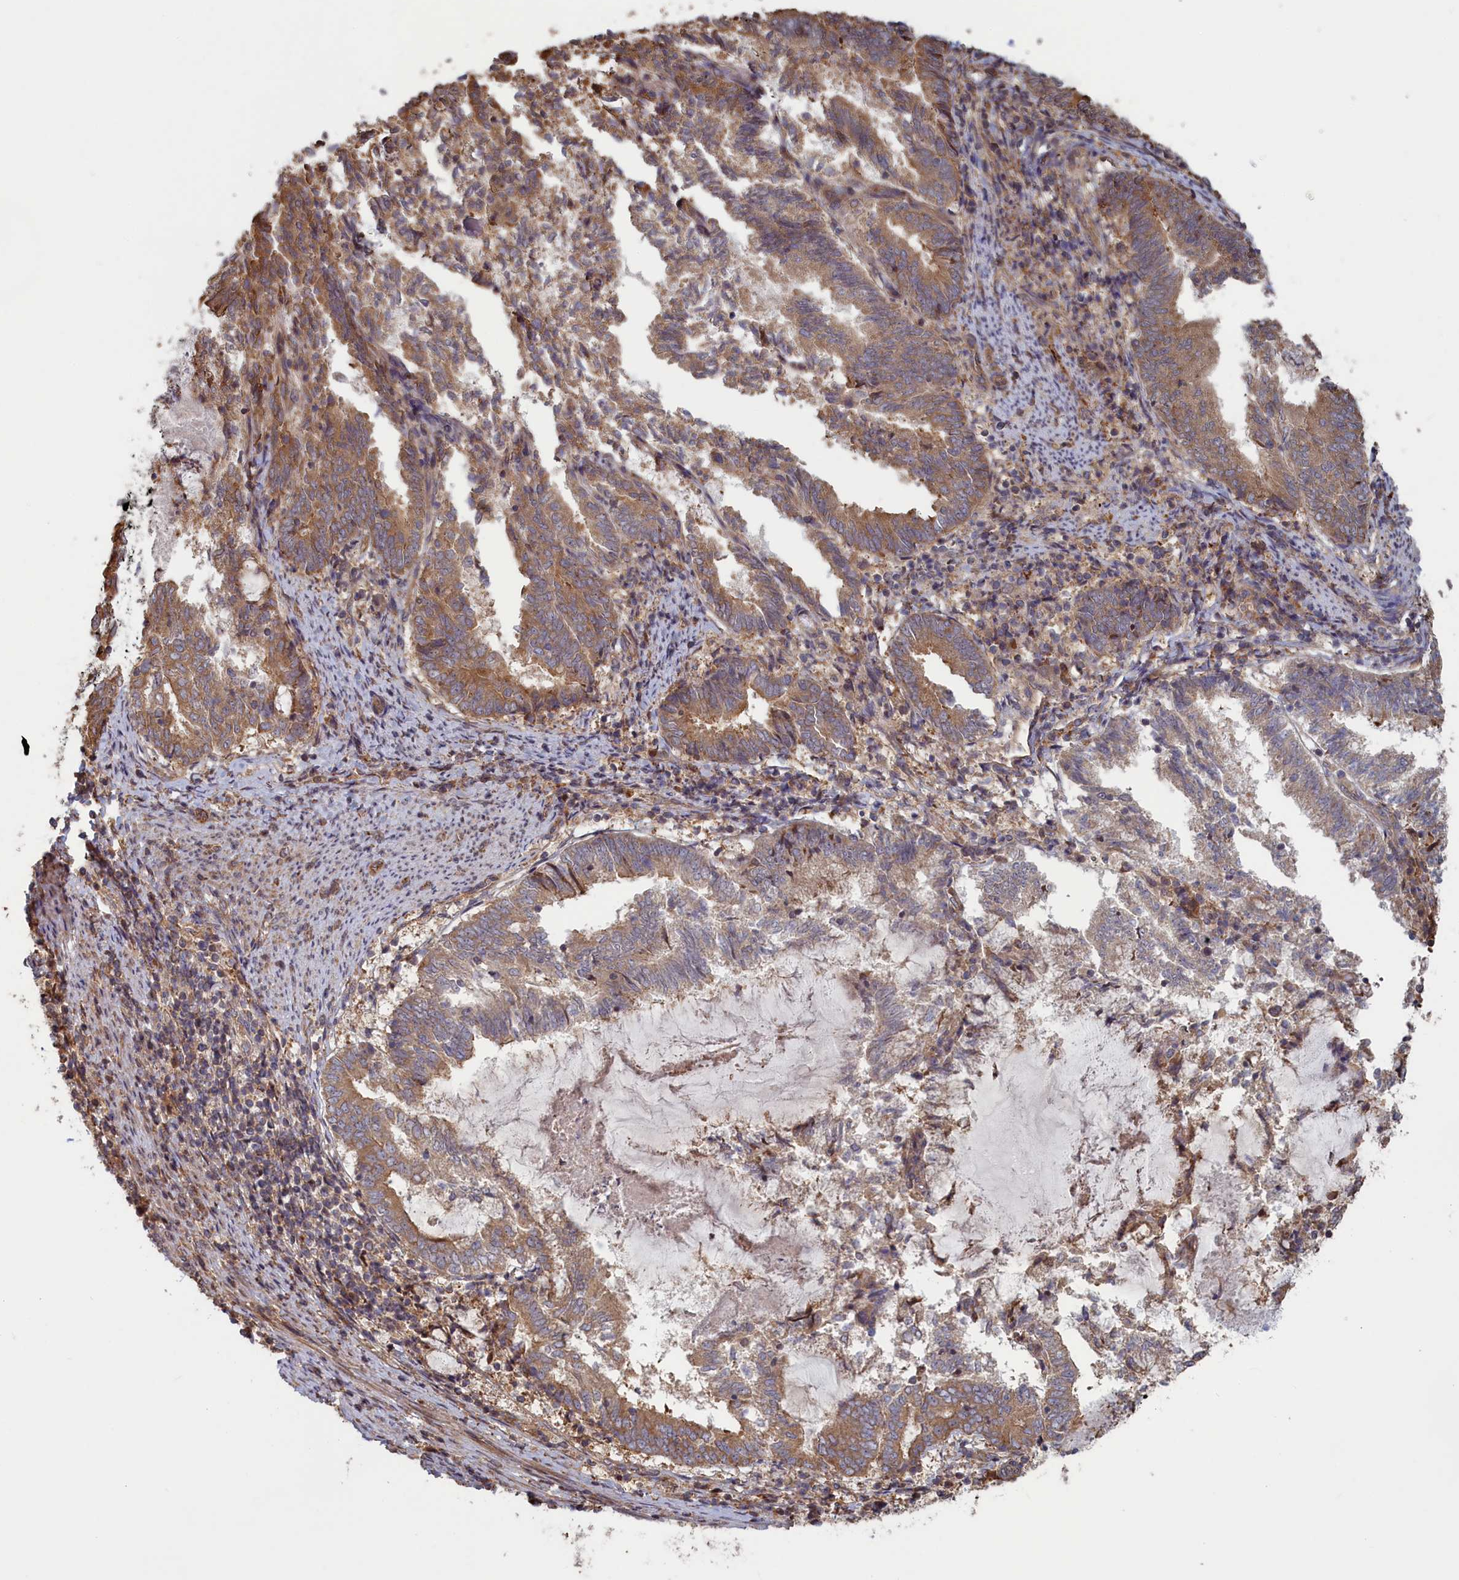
{"staining": {"intensity": "moderate", "quantity": ">75%", "location": "cytoplasmic/membranous"}, "tissue": "endometrial cancer", "cell_type": "Tumor cells", "image_type": "cancer", "snomed": [{"axis": "morphology", "description": "Adenocarcinoma, NOS"}, {"axis": "topography", "description": "Endometrium"}], "caption": "IHC image of human endometrial cancer (adenocarcinoma) stained for a protein (brown), which displays medium levels of moderate cytoplasmic/membranous positivity in approximately >75% of tumor cells.", "gene": "RILPL1", "patient": {"sex": "female", "age": 80}}